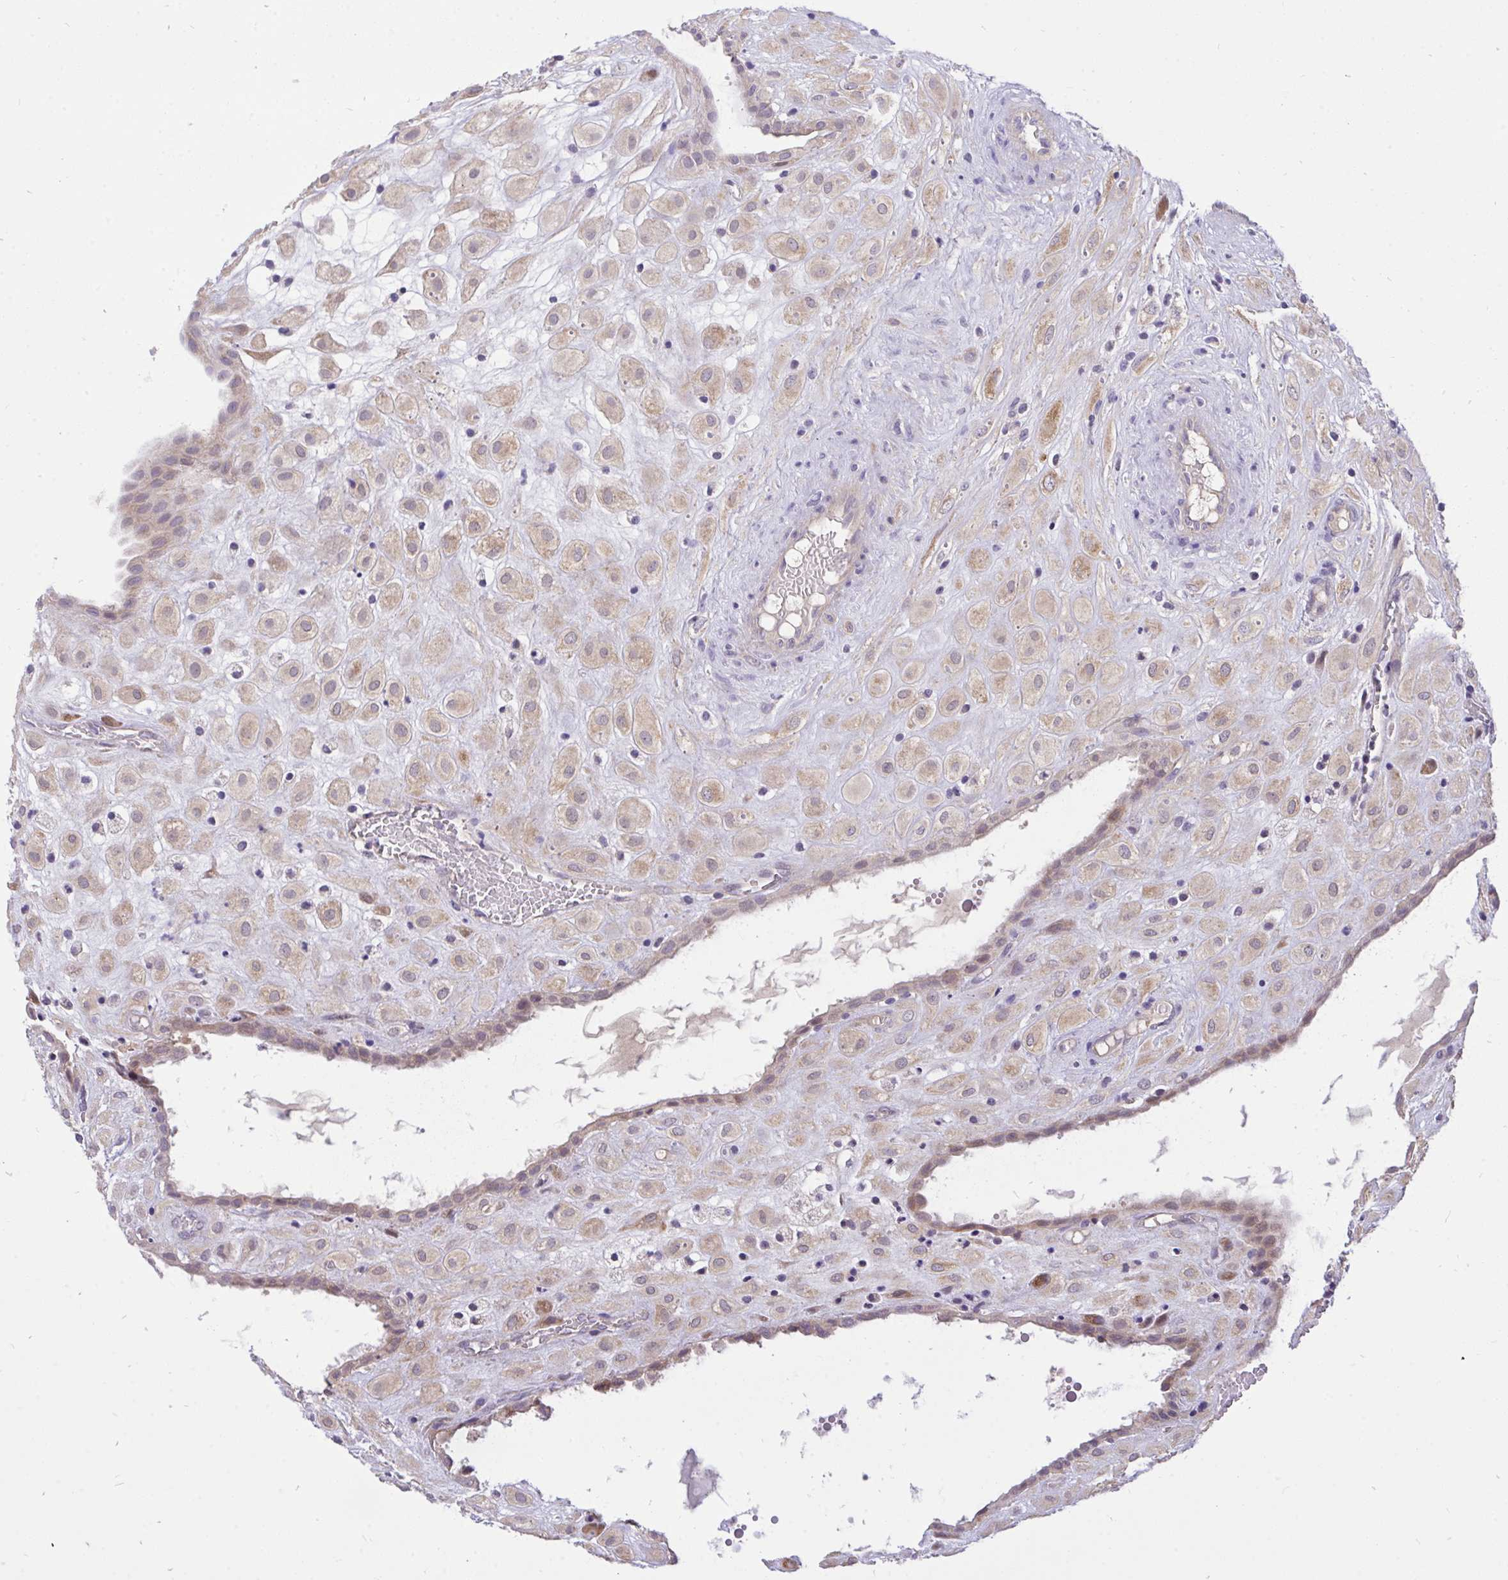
{"staining": {"intensity": "weak", "quantity": ">75%", "location": "cytoplasmic/membranous"}, "tissue": "placenta", "cell_type": "Decidual cells", "image_type": "normal", "snomed": [{"axis": "morphology", "description": "Normal tissue, NOS"}, {"axis": "topography", "description": "Placenta"}], "caption": "Immunohistochemical staining of normal placenta exhibits weak cytoplasmic/membranous protein staining in about >75% of decidual cells. Using DAB (brown) and hematoxylin (blue) stains, captured at high magnification using brightfield microscopy.", "gene": "C19orf54", "patient": {"sex": "female", "age": 24}}